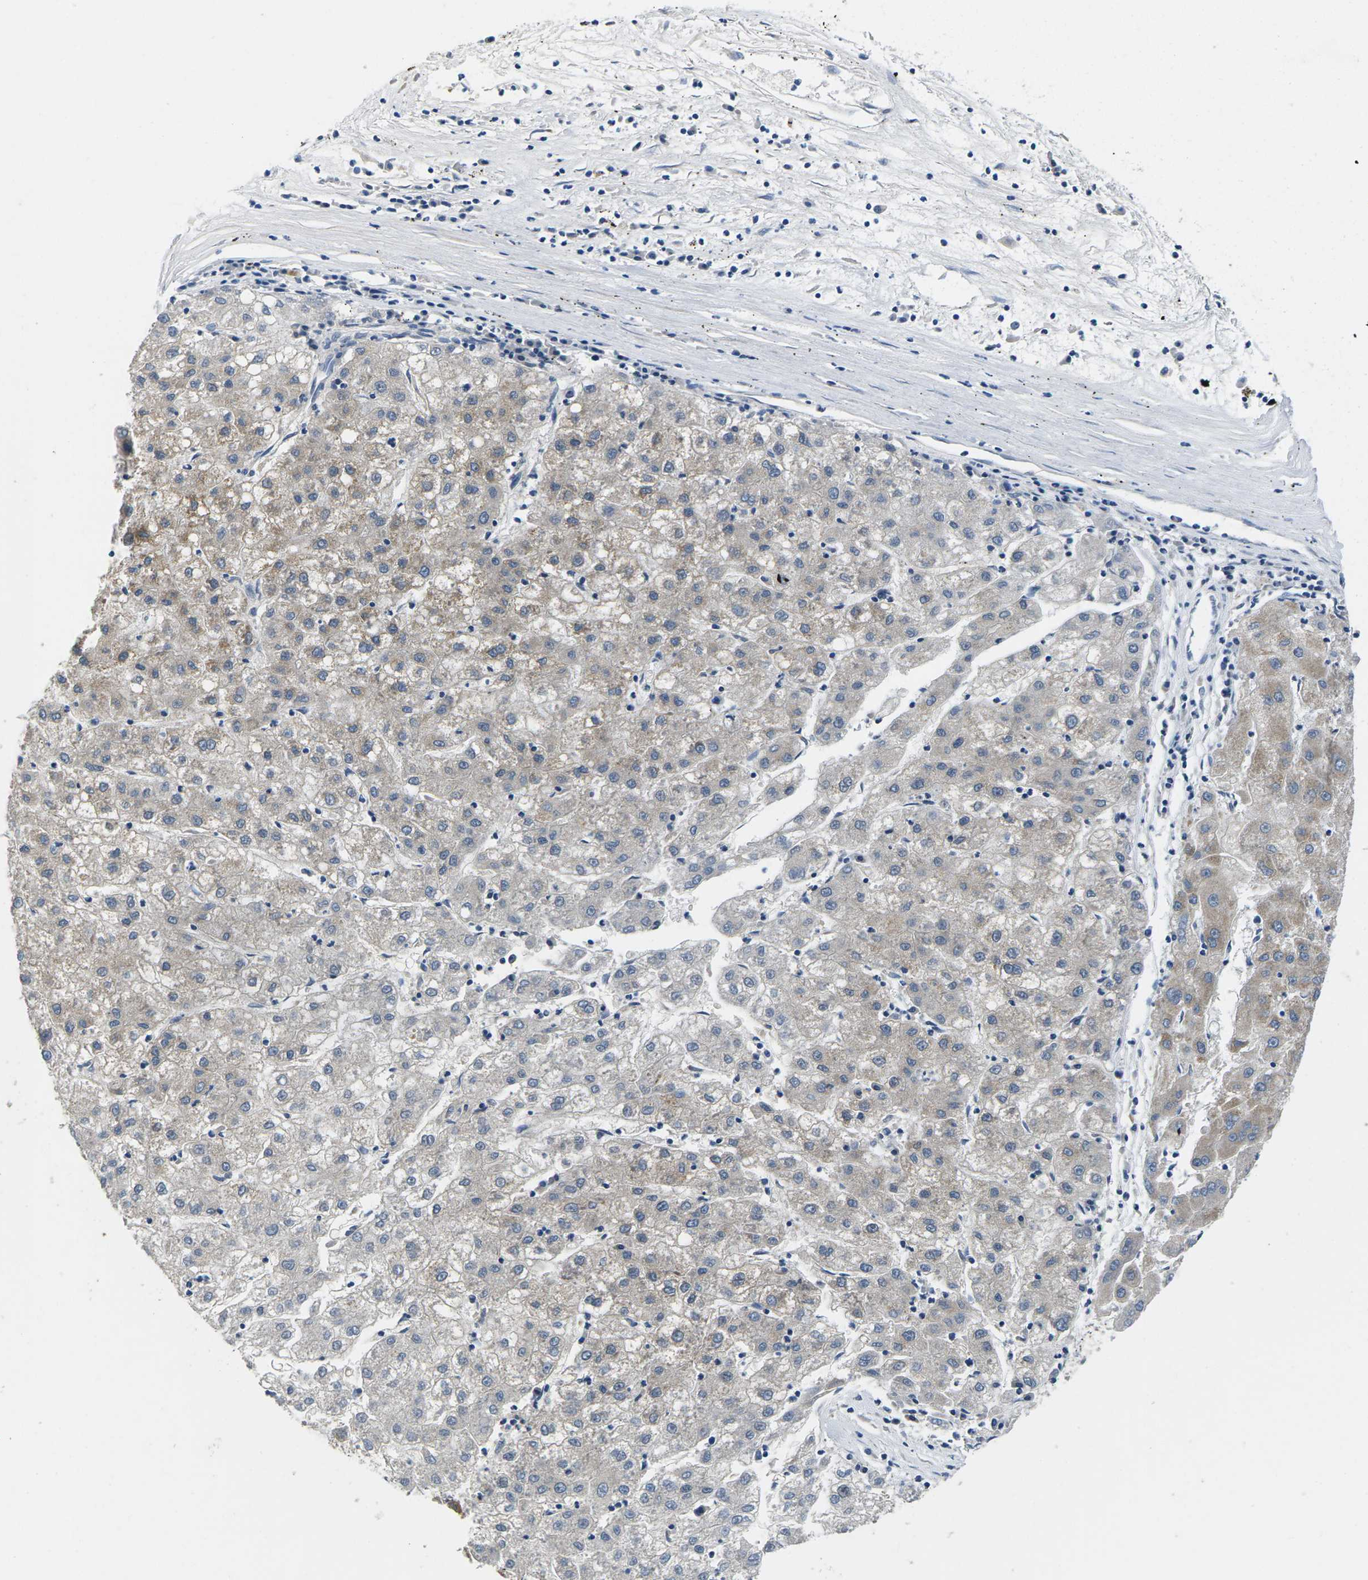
{"staining": {"intensity": "weak", "quantity": "25%-75%", "location": "cytoplasmic/membranous"}, "tissue": "liver cancer", "cell_type": "Tumor cells", "image_type": "cancer", "snomed": [{"axis": "morphology", "description": "Carcinoma, Hepatocellular, NOS"}, {"axis": "topography", "description": "Liver"}], "caption": "Approximately 25%-75% of tumor cells in liver cancer demonstrate weak cytoplasmic/membranous protein expression as visualized by brown immunohistochemical staining.", "gene": "ERGIC3", "patient": {"sex": "male", "age": 72}}